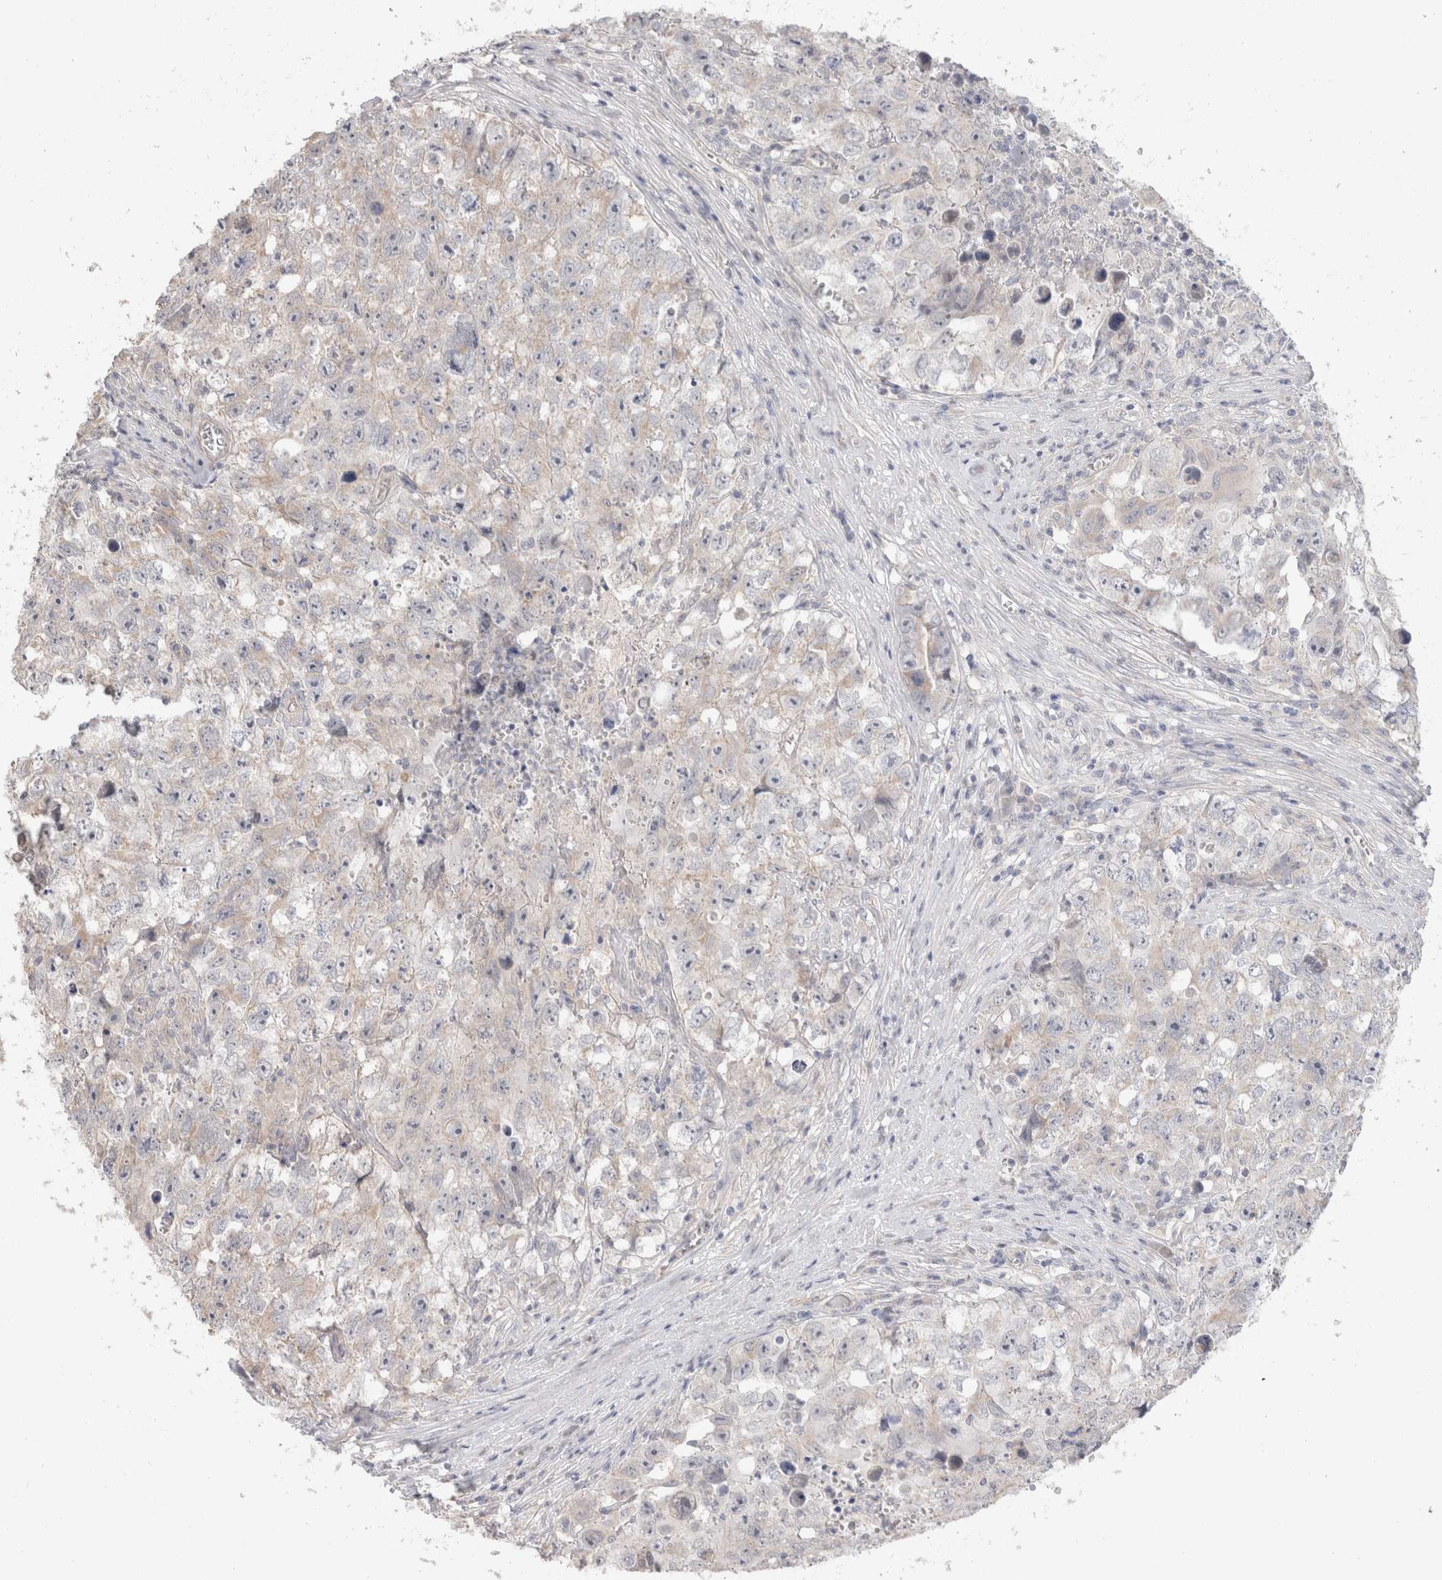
{"staining": {"intensity": "weak", "quantity": "<25%", "location": "cytoplasmic/membranous"}, "tissue": "testis cancer", "cell_type": "Tumor cells", "image_type": "cancer", "snomed": [{"axis": "morphology", "description": "Seminoma, NOS"}, {"axis": "morphology", "description": "Carcinoma, Embryonal, NOS"}, {"axis": "topography", "description": "Testis"}], "caption": "A high-resolution photomicrograph shows IHC staining of embryonal carcinoma (testis), which displays no significant staining in tumor cells.", "gene": "DMD", "patient": {"sex": "male", "age": 43}}